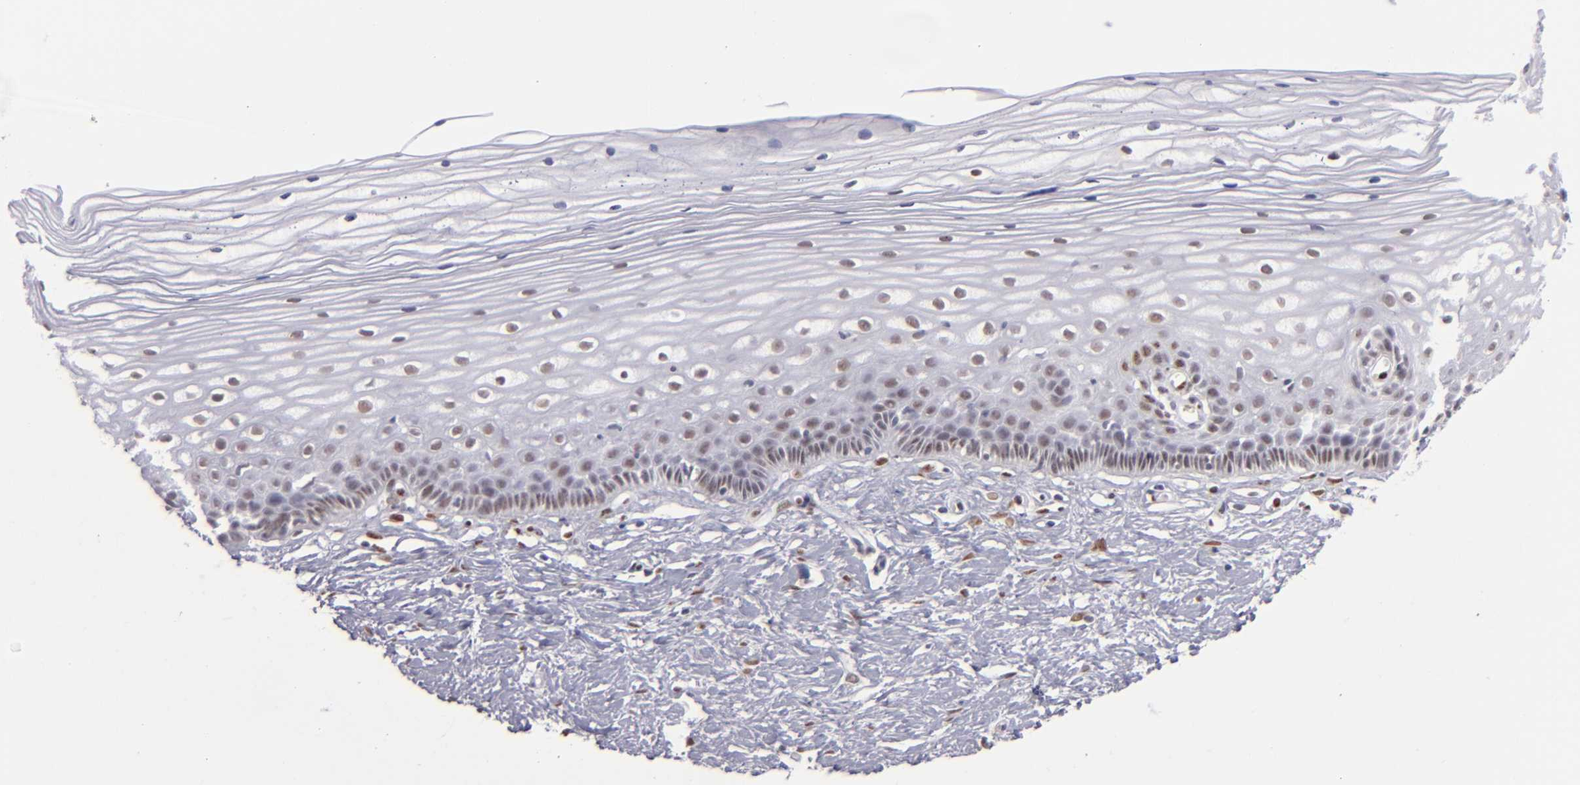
{"staining": {"intensity": "strong", "quantity": ">75%", "location": "nuclear"}, "tissue": "cervix", "cell_type": "Glandular cells", "image_type": "normal", "snomed": [{"axis": "morphology", "description": "Normal tissue, NOS"}, {"axis": "topography", "description": "Cervix"}], "caption": "IHC of benign cervix demonstrates high levels of strong nuclear positivity in about >75% of glandular cells.", "gene": "TOP3A", "patient": {"sex": "female", "age": 40}}